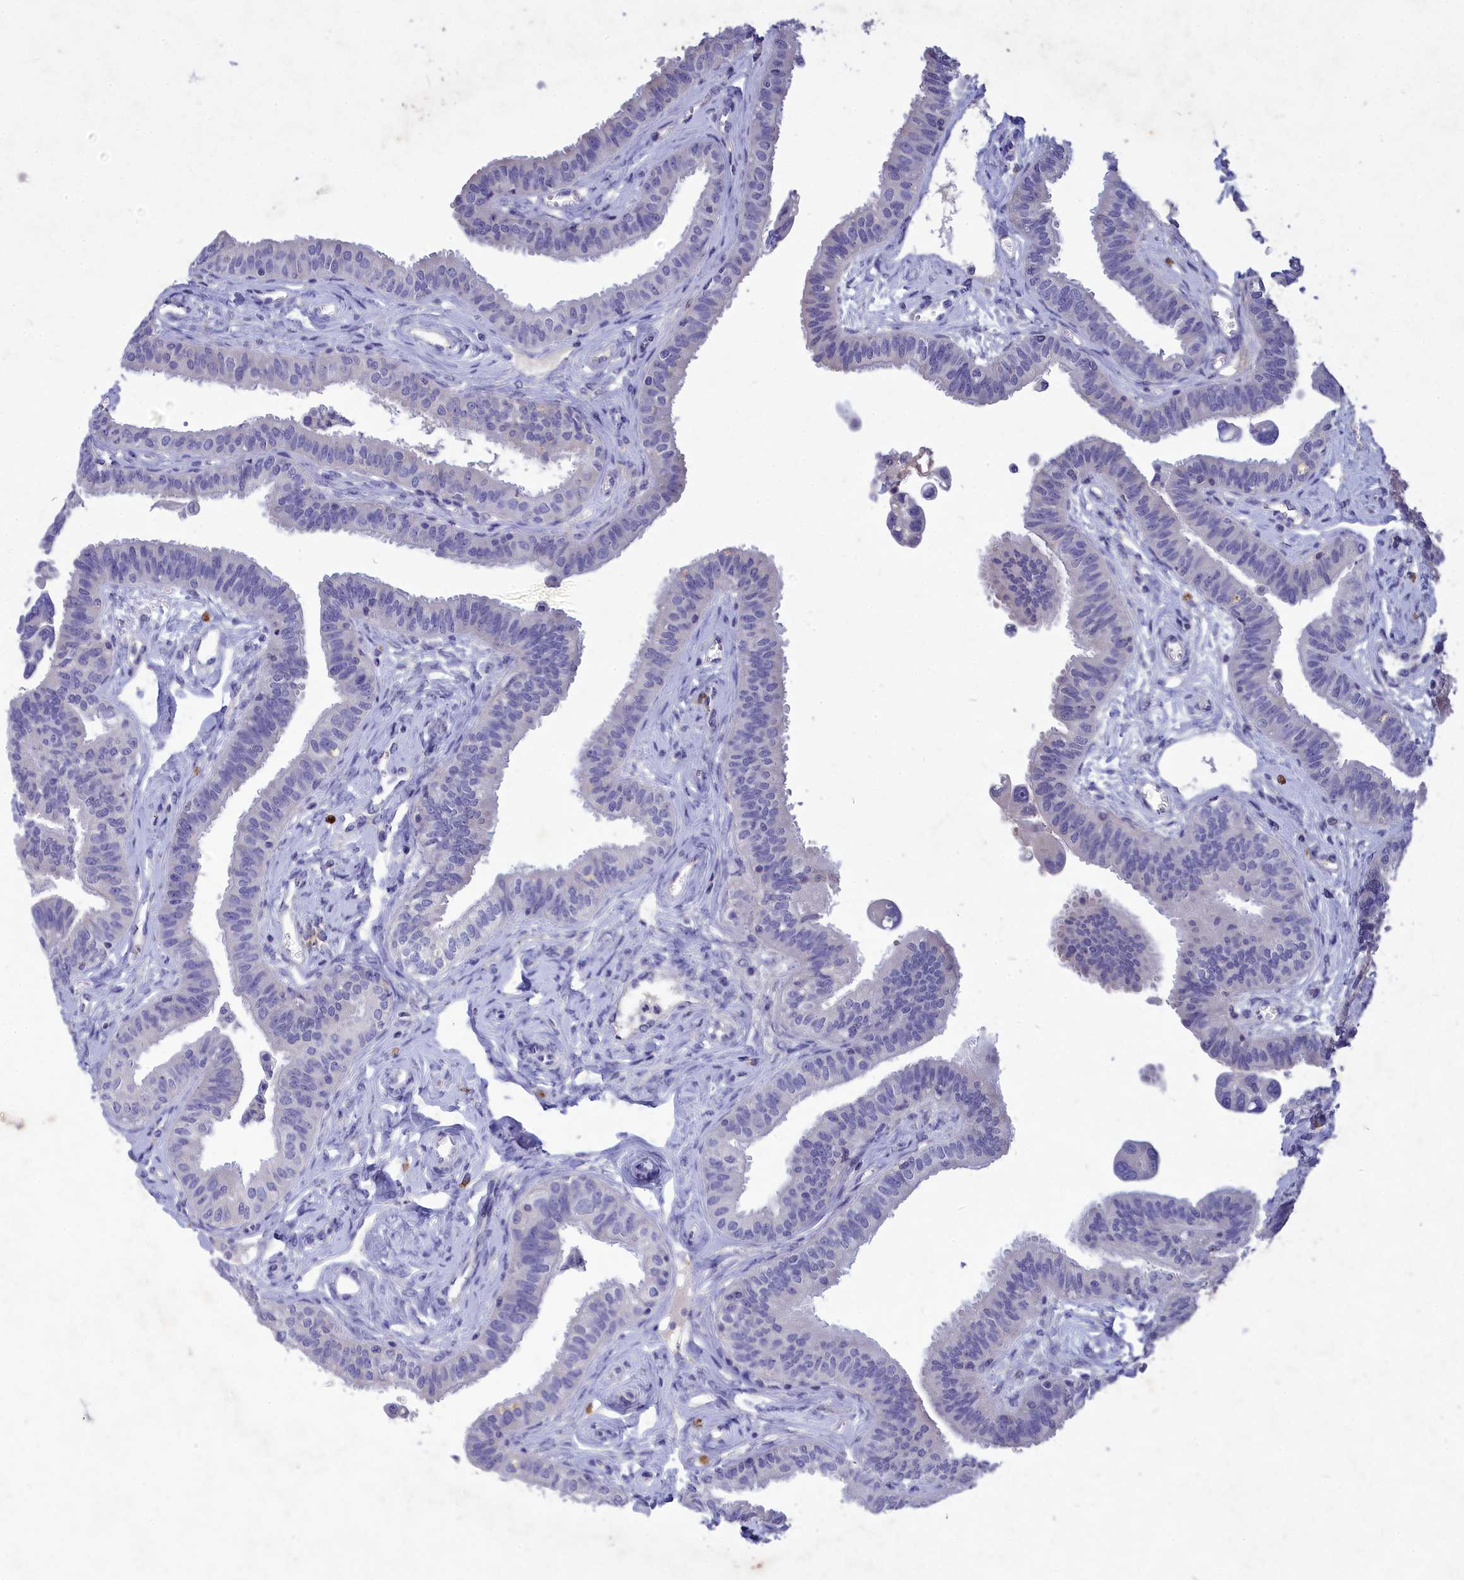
{"staining": {"intensity": "negative", "quantity": "none", "location": "none"}, "tissue": "fallopian tube", "cell_type": "Glandular cells", "image_type": "normal", "snomed": [{"axis": "morphology", "description": "Normal tissue, NOS"}, {"axis": "morphology", "description": "Carcinoma, NOS"}, {"axis": "topography", "description": "Fallopian tube"}, {"axis": "topography", "description": "Ovary"}], "caption": "A high-resolution micrograph shows immunohistochemistry (IHC) staining of benign fallopian tube, which reveals no significant positivity in glandular cells.", "gene": "DEFB119", "patient": {"sex": "female", "age": 59}}